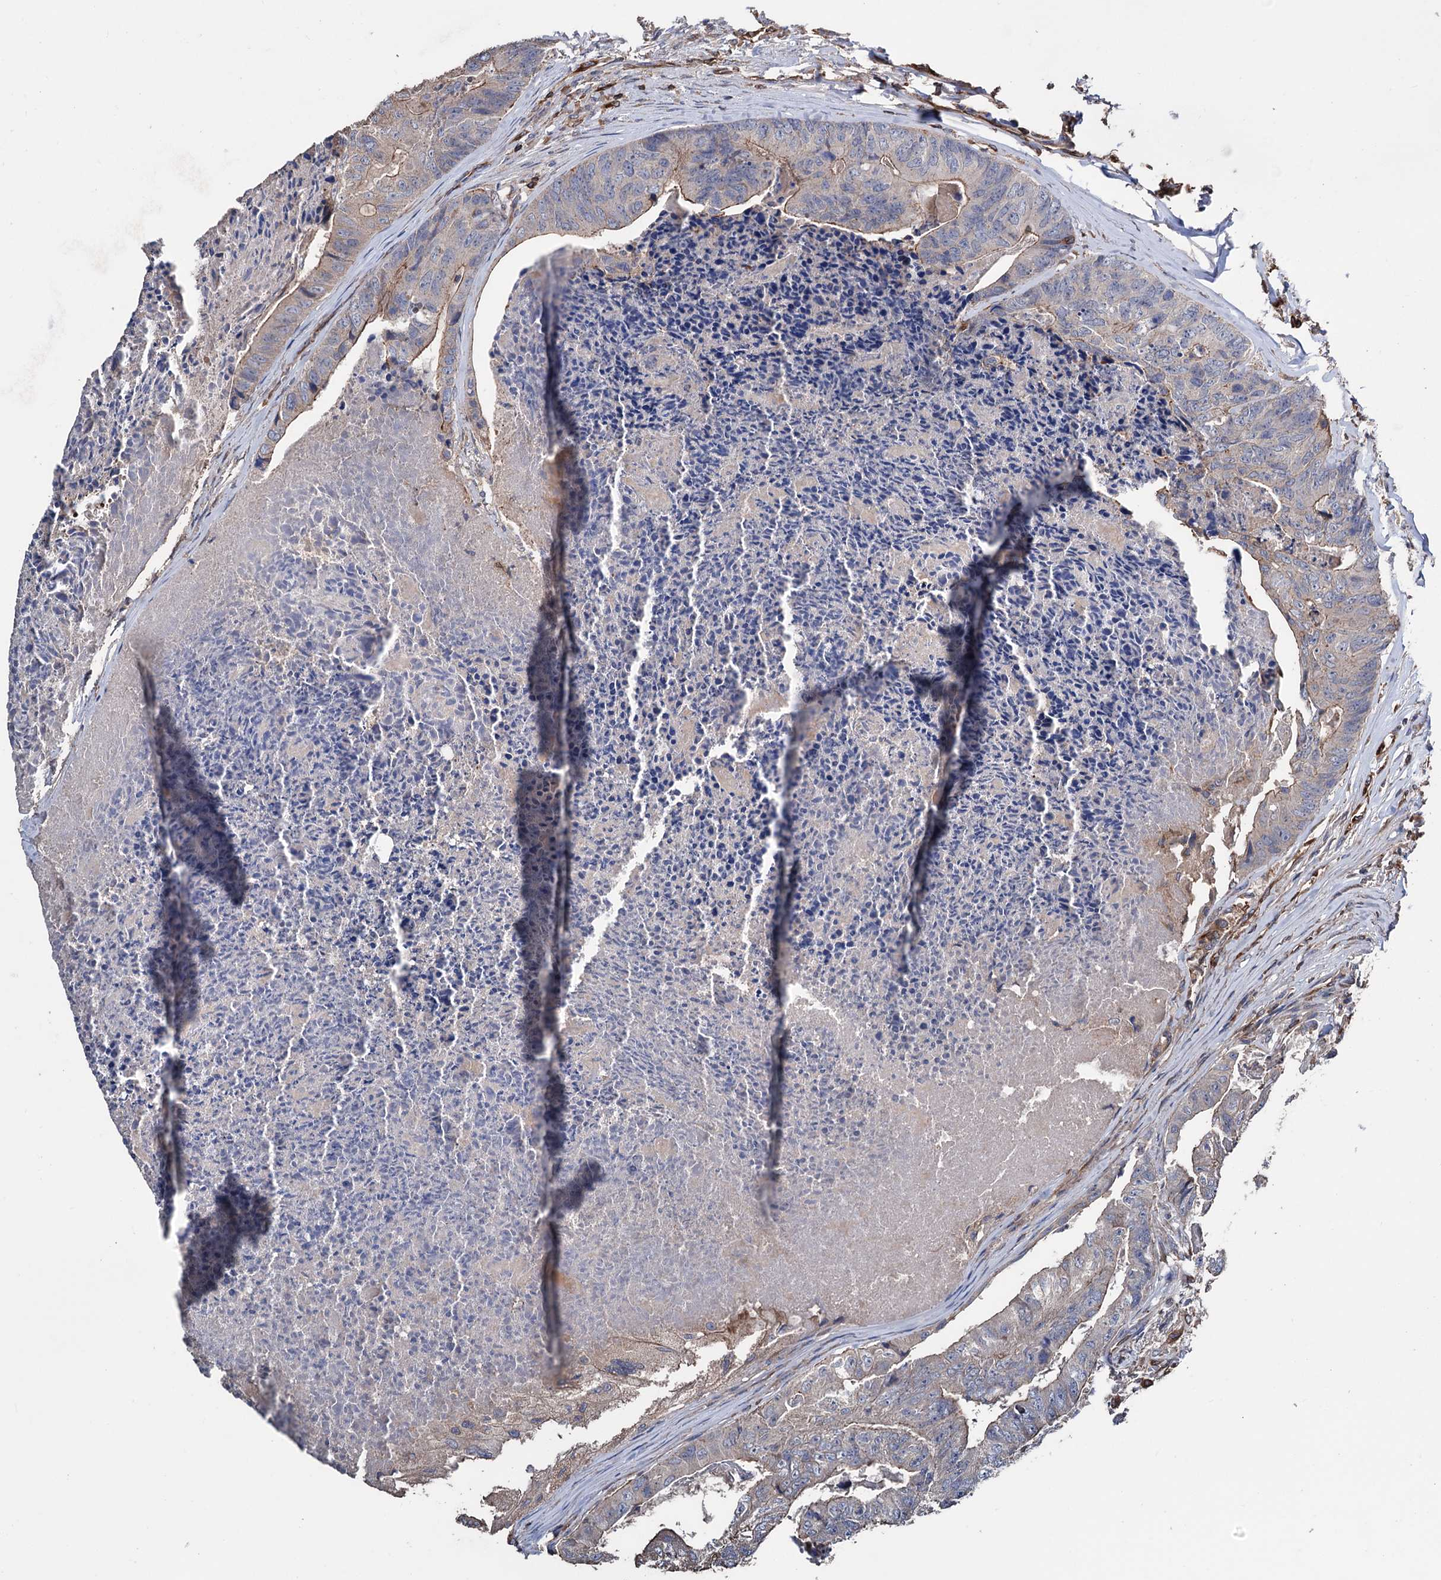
{"staining": {"intensity": "moderate", "quantity": "25%-75%", "location": "cytoplasmic/membranous"}, "tissue": "colorectal cancer", "cell_type": "Tumor cells", "image_type": "cancer", "snomed": [{"axis": "morphology", "description": "Adenocarcinoma, NOS"}, {"axis": "topography", "description": "Colon"}], "caption": "DAB (3,3'-diaminobenzidine) immunohistochemical staining of colorectal cancer (adenocarcinoma) demonstrates moderate cytoplasmic/membranous protein positivity in approximately 25%-75% of tumor cells.", "gene": "STING1", "patient": {"sex": "female", "age": 67}}